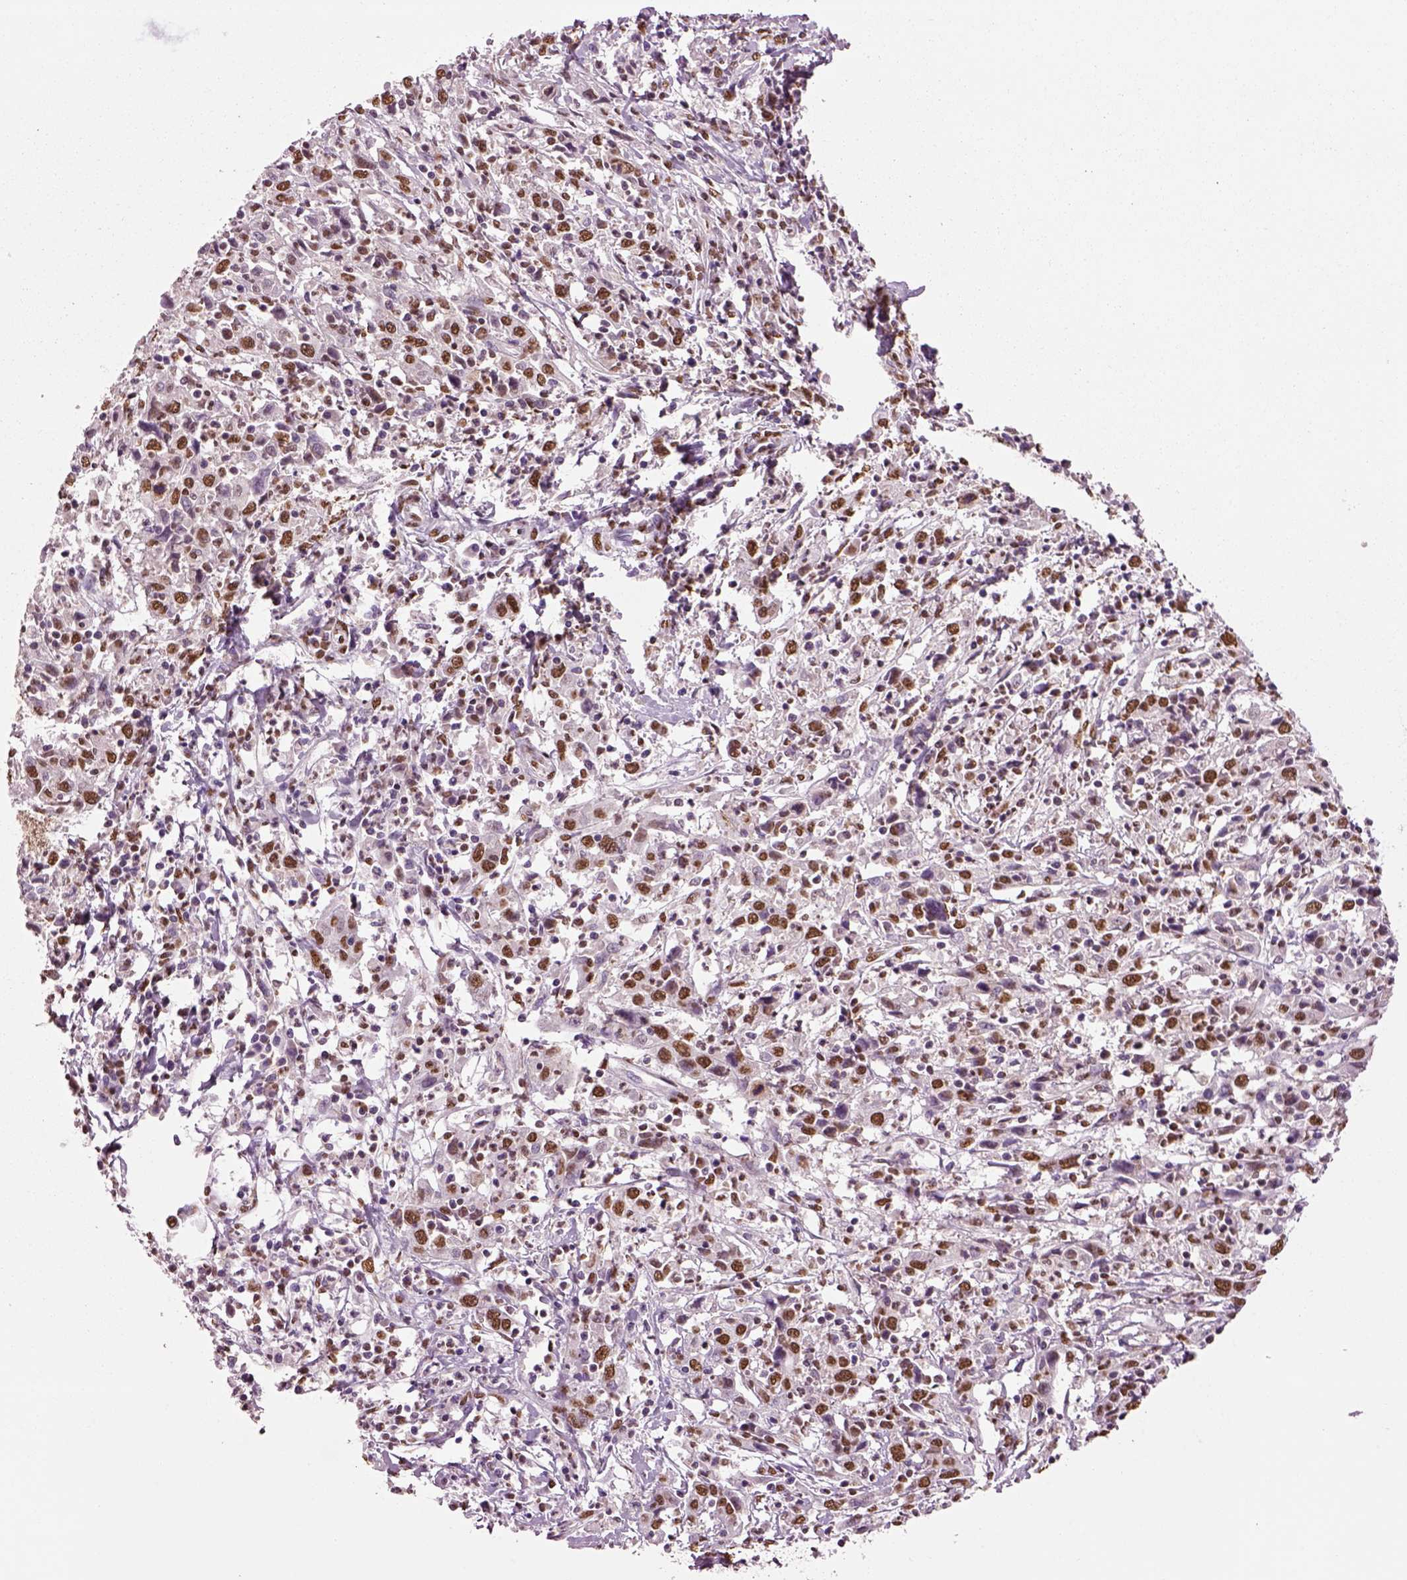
{"staining": {"intensity": "moderate", "quantity": ">75%", "location": "nuclear"}, "tissue": "cervical cancer", "cell_type": "Tumor cells", "image_type": "cancer", "snomed": [{"axis": "morphology", "description": "Squamous cell carcinoma, NOS"}, {"axis": "topography", "description": "Cervix"}], "caption": "A photomicrograph of human squamous cell carcinoma (cervical) stained for a protein shows moderate nuclear brown staining in tumor cells. The staining is performed using DAB brown chromogen to label protein expression. The nuclei are counter-stained blue using hematoxylin.", "gene": "DDX3X", "patient": {"sex": "female", "age": 46}}